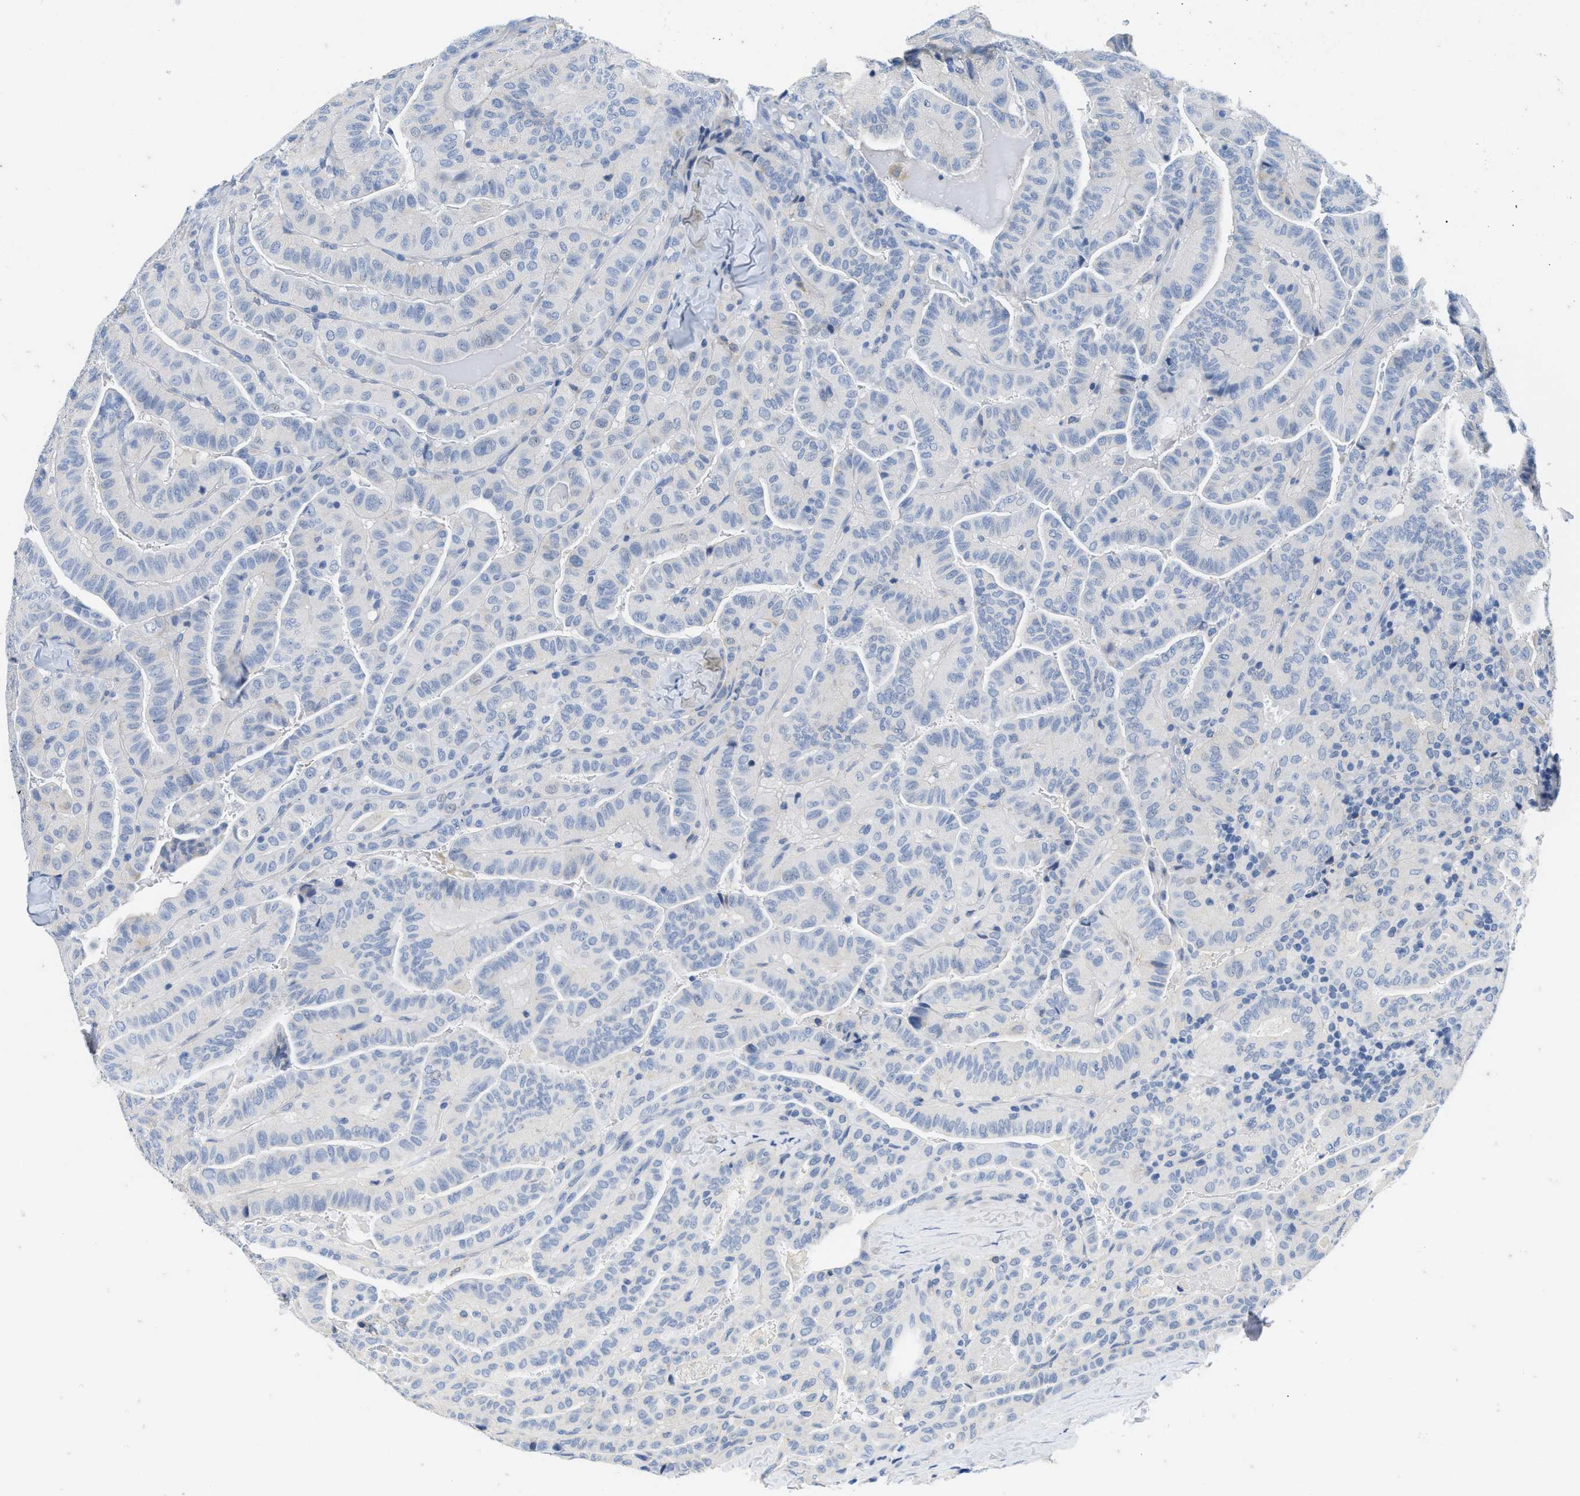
{"staining": {"intensity": "negative", "quantity": "none", "location": "none"}, "tissue": "thyroid cancer", "cell_type": "Tumor cells", "image_type": "cancer", "snomed": [{"axis": "morphology", "description": "Papillary adenocarcinoma, NOS"}, {"axis": "topography", "description": "Thyroid gland"}], "caption": "Immunohistochemistry (IHC) of thyroid cancer (papillary adenocarcinoma) demonstrates no expression in tumor cells.", "gene": "ABCB11", "patient": {"sex": "male", "age": 77}}